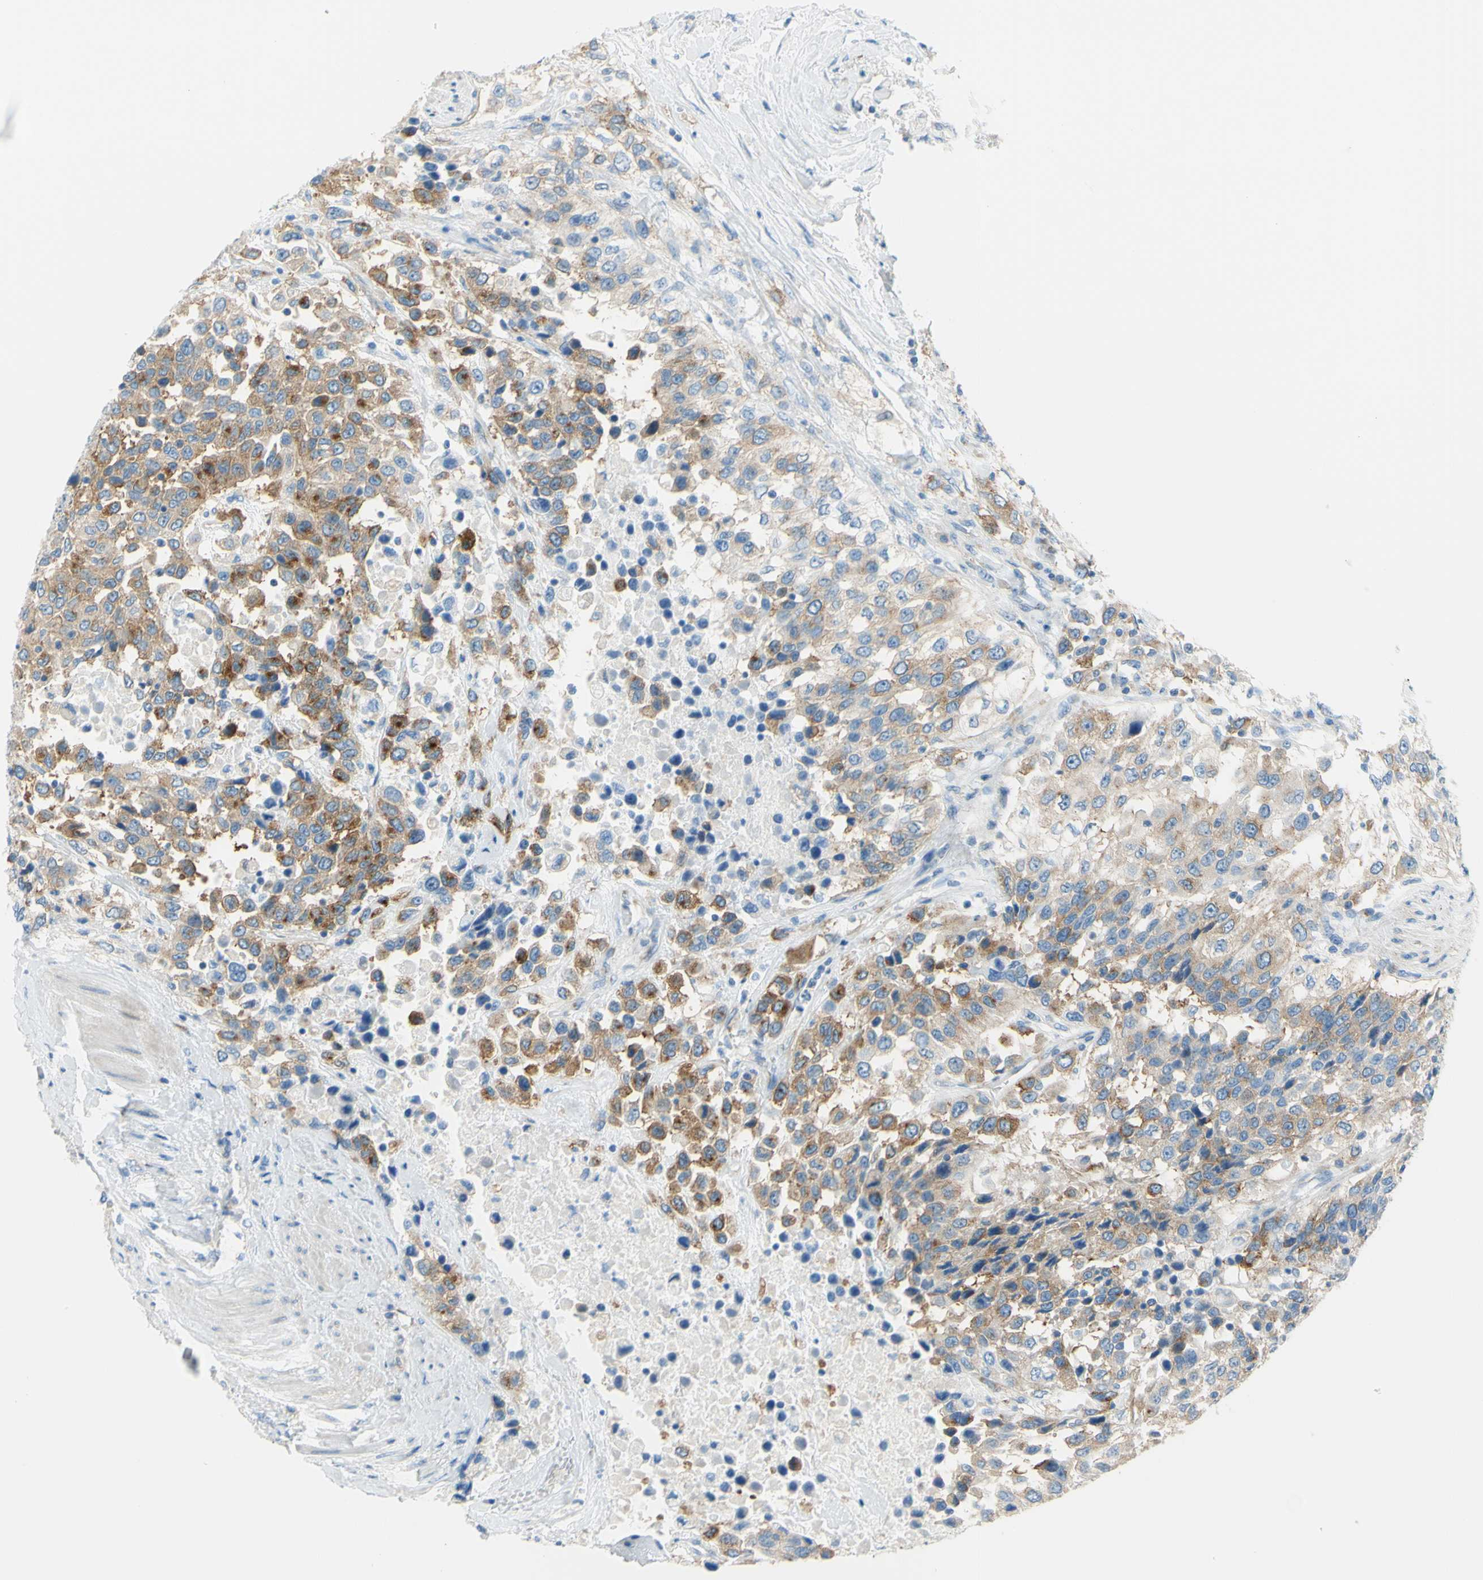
{"staining": {"intensity": "moderate", "quantity": ">75%", "location": "cytoplasmic/membranous"}, "tissue": "urothelial cancer", "cell_type": "Tumor cells", "image_type": "cancer", "snomed": [{"axis": "morphology", "description": "Urothelial carcinoma, High grade"}, {"axis": "topography", "description": "Urinary bladder"}], "caption": "A micrograph of urothelial cancer stained for a protein reveals moderate cytoplasmic/membranous brown staining in tumor cells.", "gene": "FRMD4B", "patient": {"sex": "female", "age": 80}}